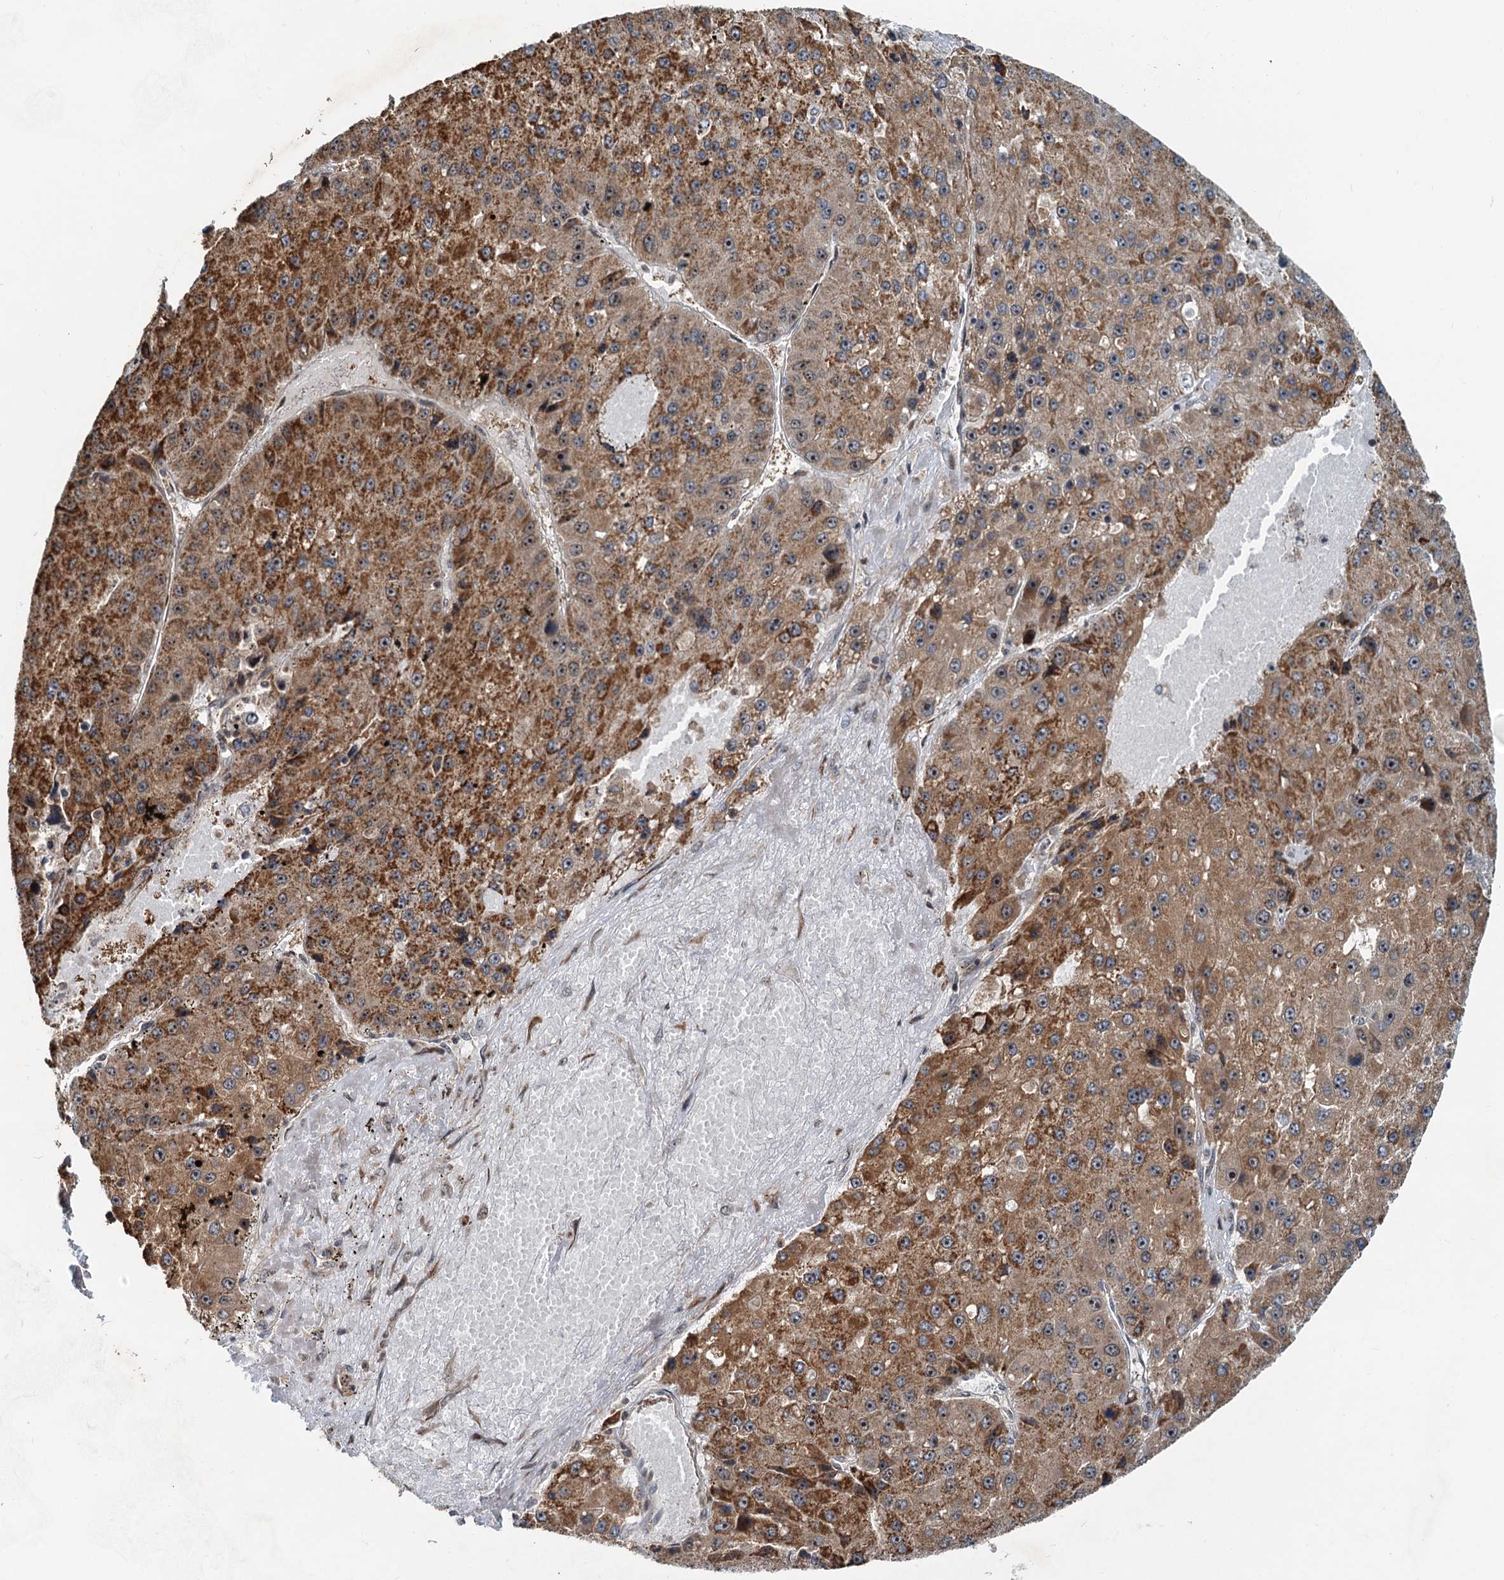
{"staining": {"intensity": "strong", "quantity": "25%-75%", "location": "cytoplasmic/membranous,nuclear"}, "tissue": "liver cancer", "cell_type": "Tumor cells", "image_type": "cancer", "snomed": [{"axis": "morphology", "description": "Carcinoma, Hepatocellular, NOS"}, {"axis": "topography", "description": "Liver"}], "caption": "Hepatocellular carcinoma (liver) tissue displays strong cytoplasmic/membranous and nuclear staining in about 25%-75% of tumor cells", "gene": "CEP68", "patient": {"sex": "female", "age": 73}}